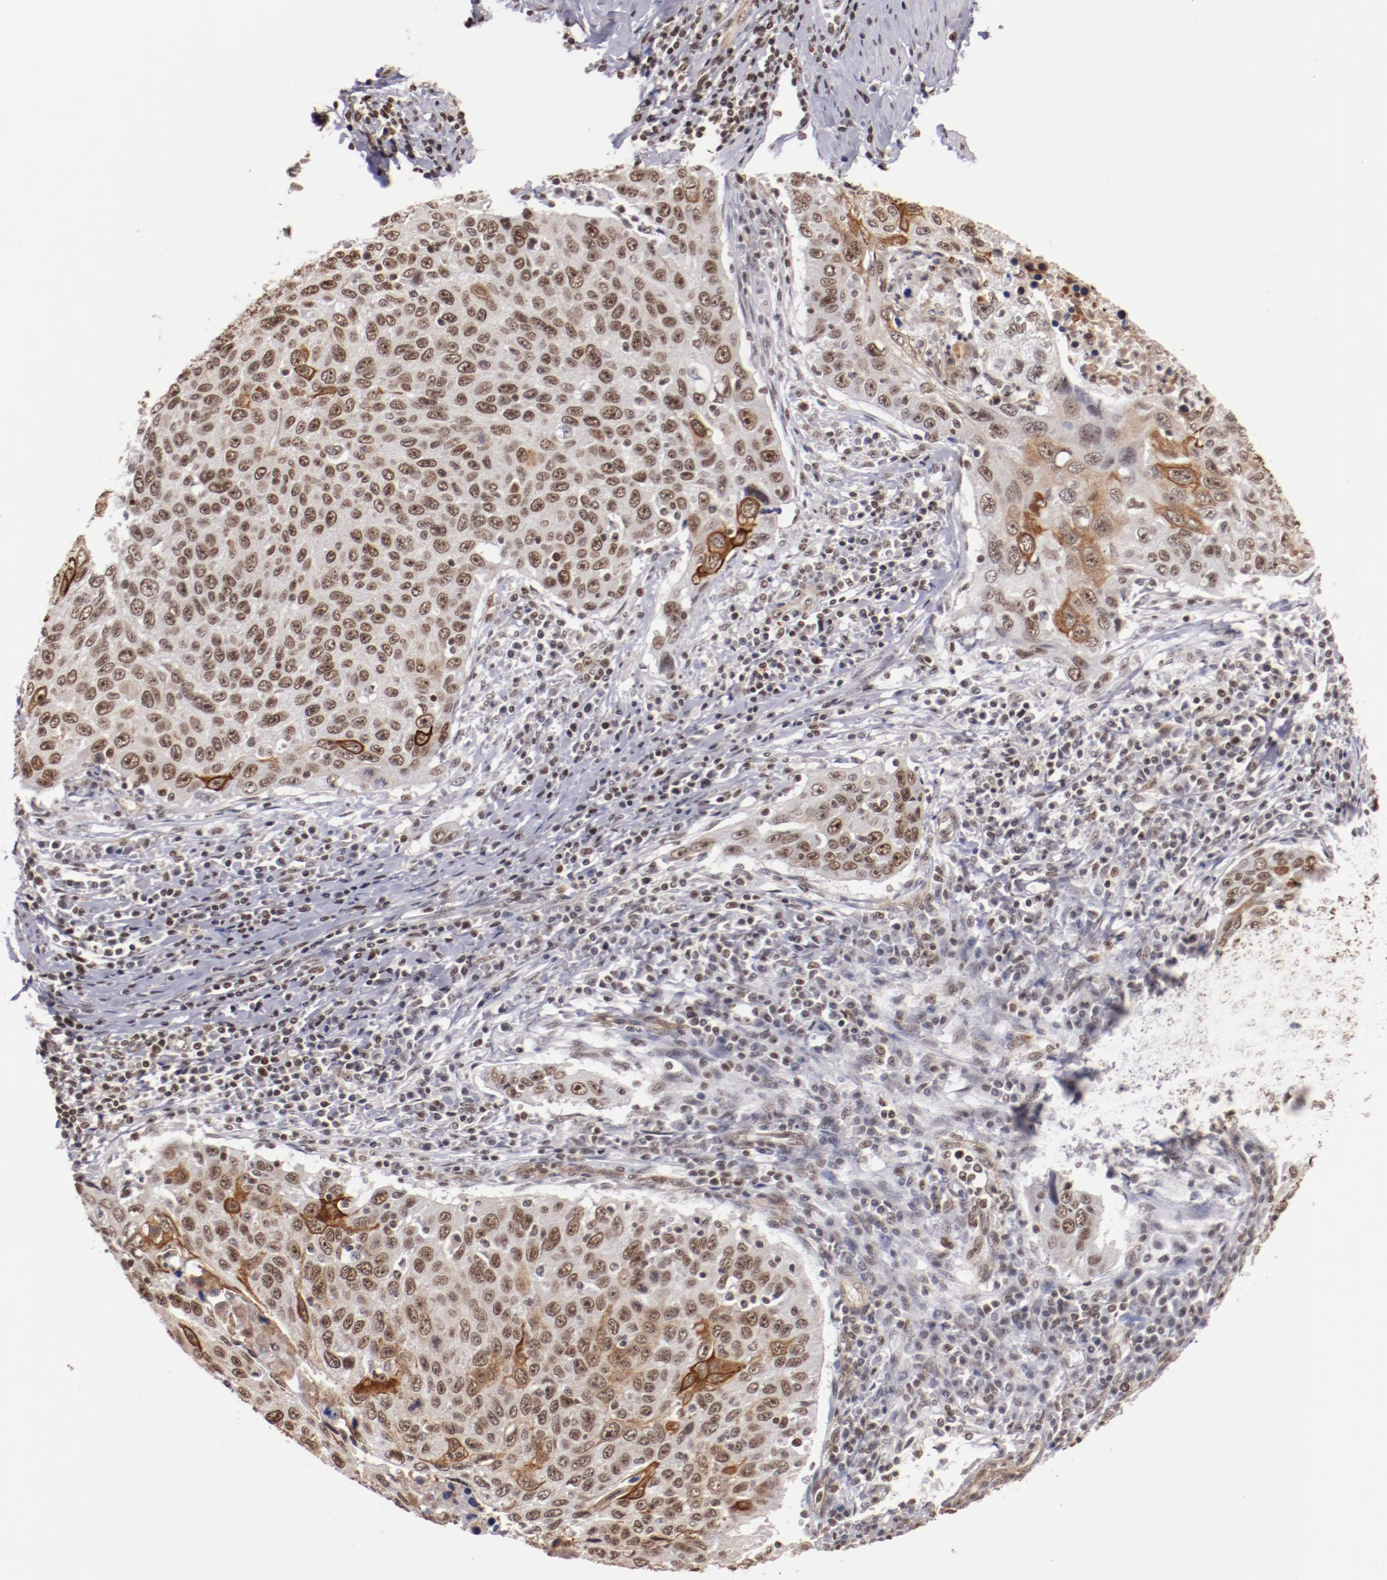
{"staining": {"intensity": "moderate", "quantity": ">75%", "location": "cytoplasmic/membranous,nuclear"}, "tissue": "cervical cancer", "cell_type": "Tumor cells", "image_type": "cancer", "snomed": [{"axis": "morphology", "description": "Squamous cell carcinoma, NOS"}, {"axis": "topography", "description": "Cervix"}], "caption": "Protein staining displays moderate cytoplasmic/membranous and nuclear positivity in approximately >75% of tumor cells in squamous cell carcinoma (cervical). (Stains: DAB (3,3'-diaminobenzidine) in brown, nuclei in blue, Microscopy: brightfield microscopy at high magnification).", "gene": "STAG2", "patient": {"sex": "female", "age": 53}}